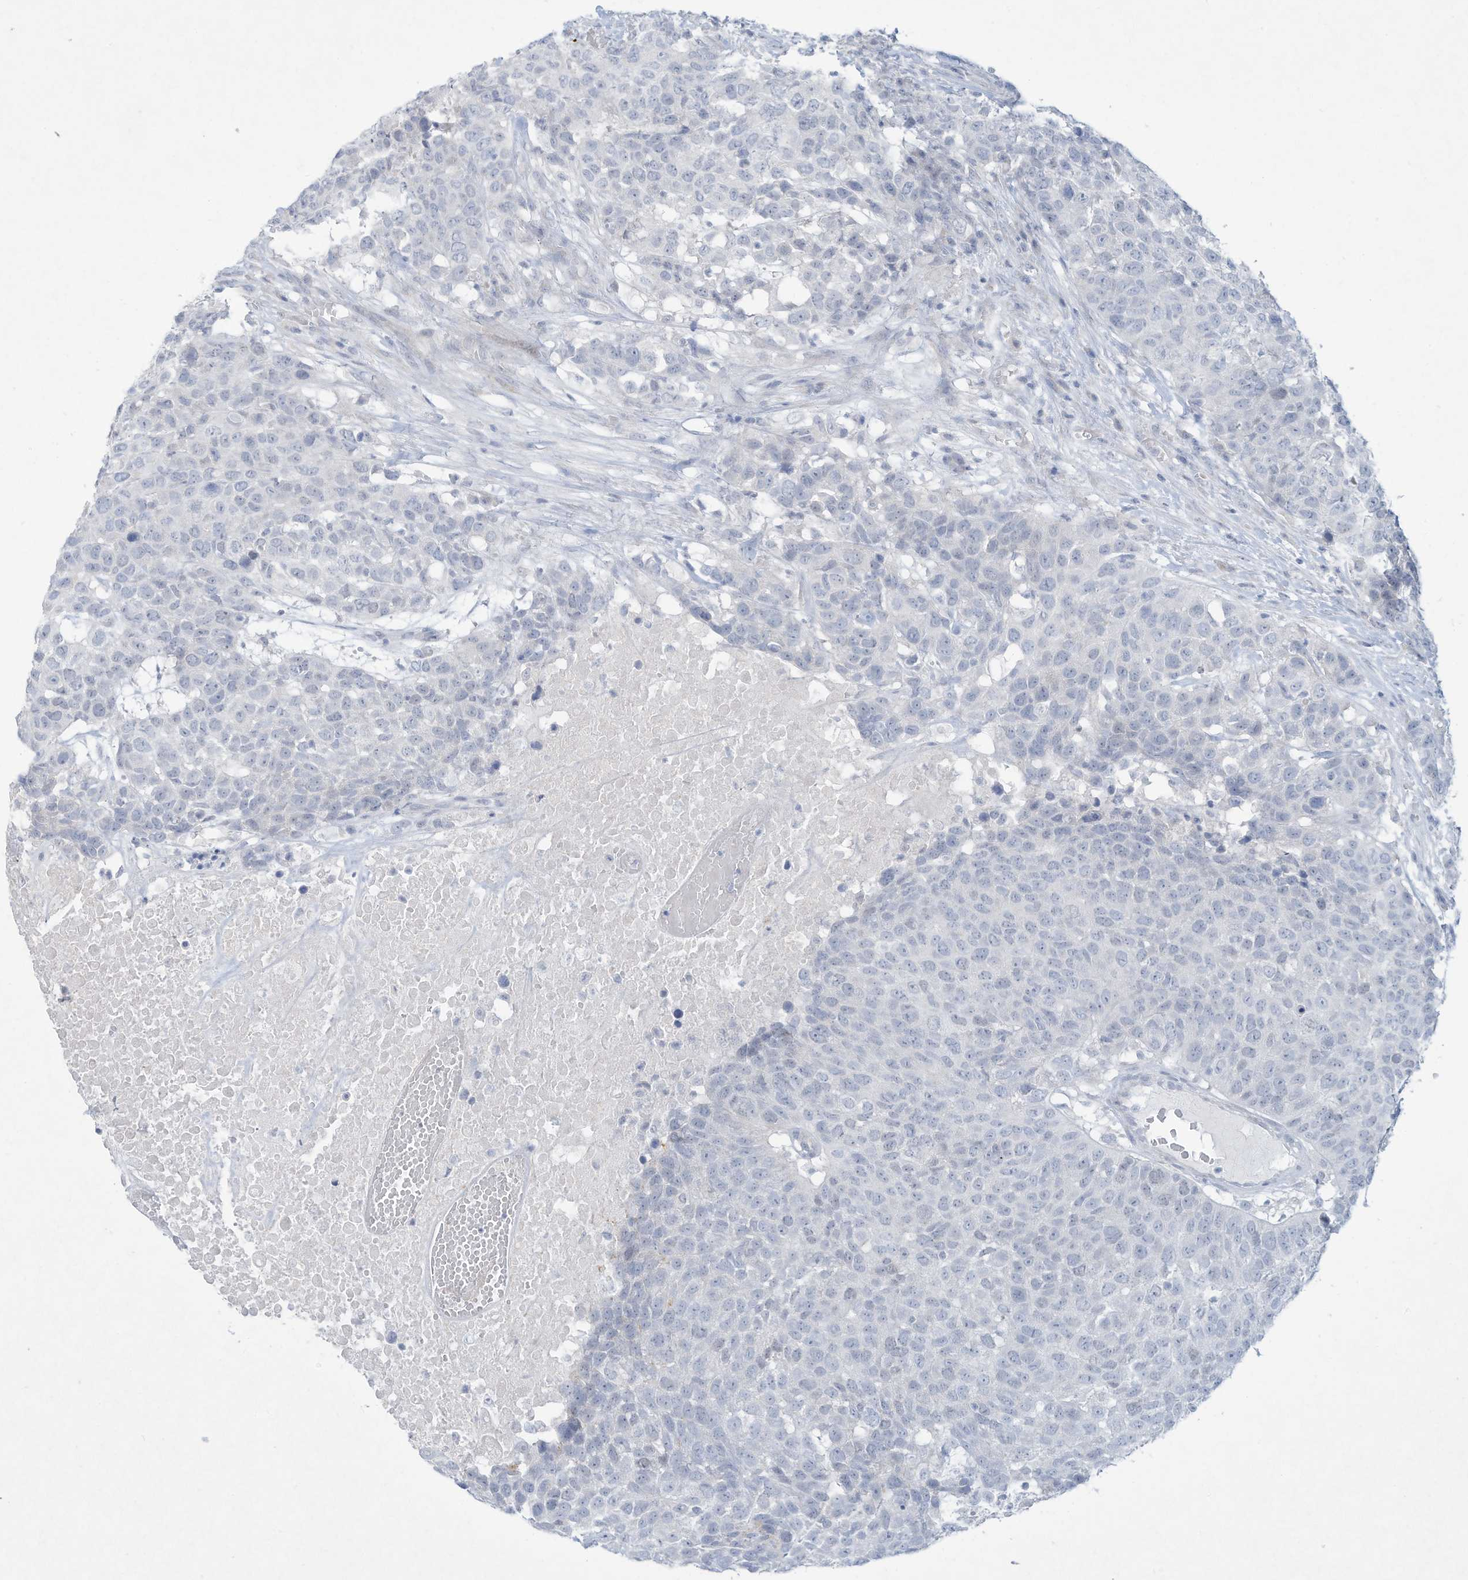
{"staining": {"intensity": "negative", "quantity": "none", "location": "none"}, "tissue": "head and neck cancer", "cell_type": "Tumor cells", "image_type": "cancer", "snomed": [{"axis": "morphology", "description": "Squamous cell carcinoma, NOS"}, {"axis": "topography", "description": "Head-Neck"}], "caption": "This is an IHC image of head and neck squamous cell carcinoma. There is no staining in tumor cells.", "gene": "PAX6", "patient": {"sex": "male", "age": 66}}